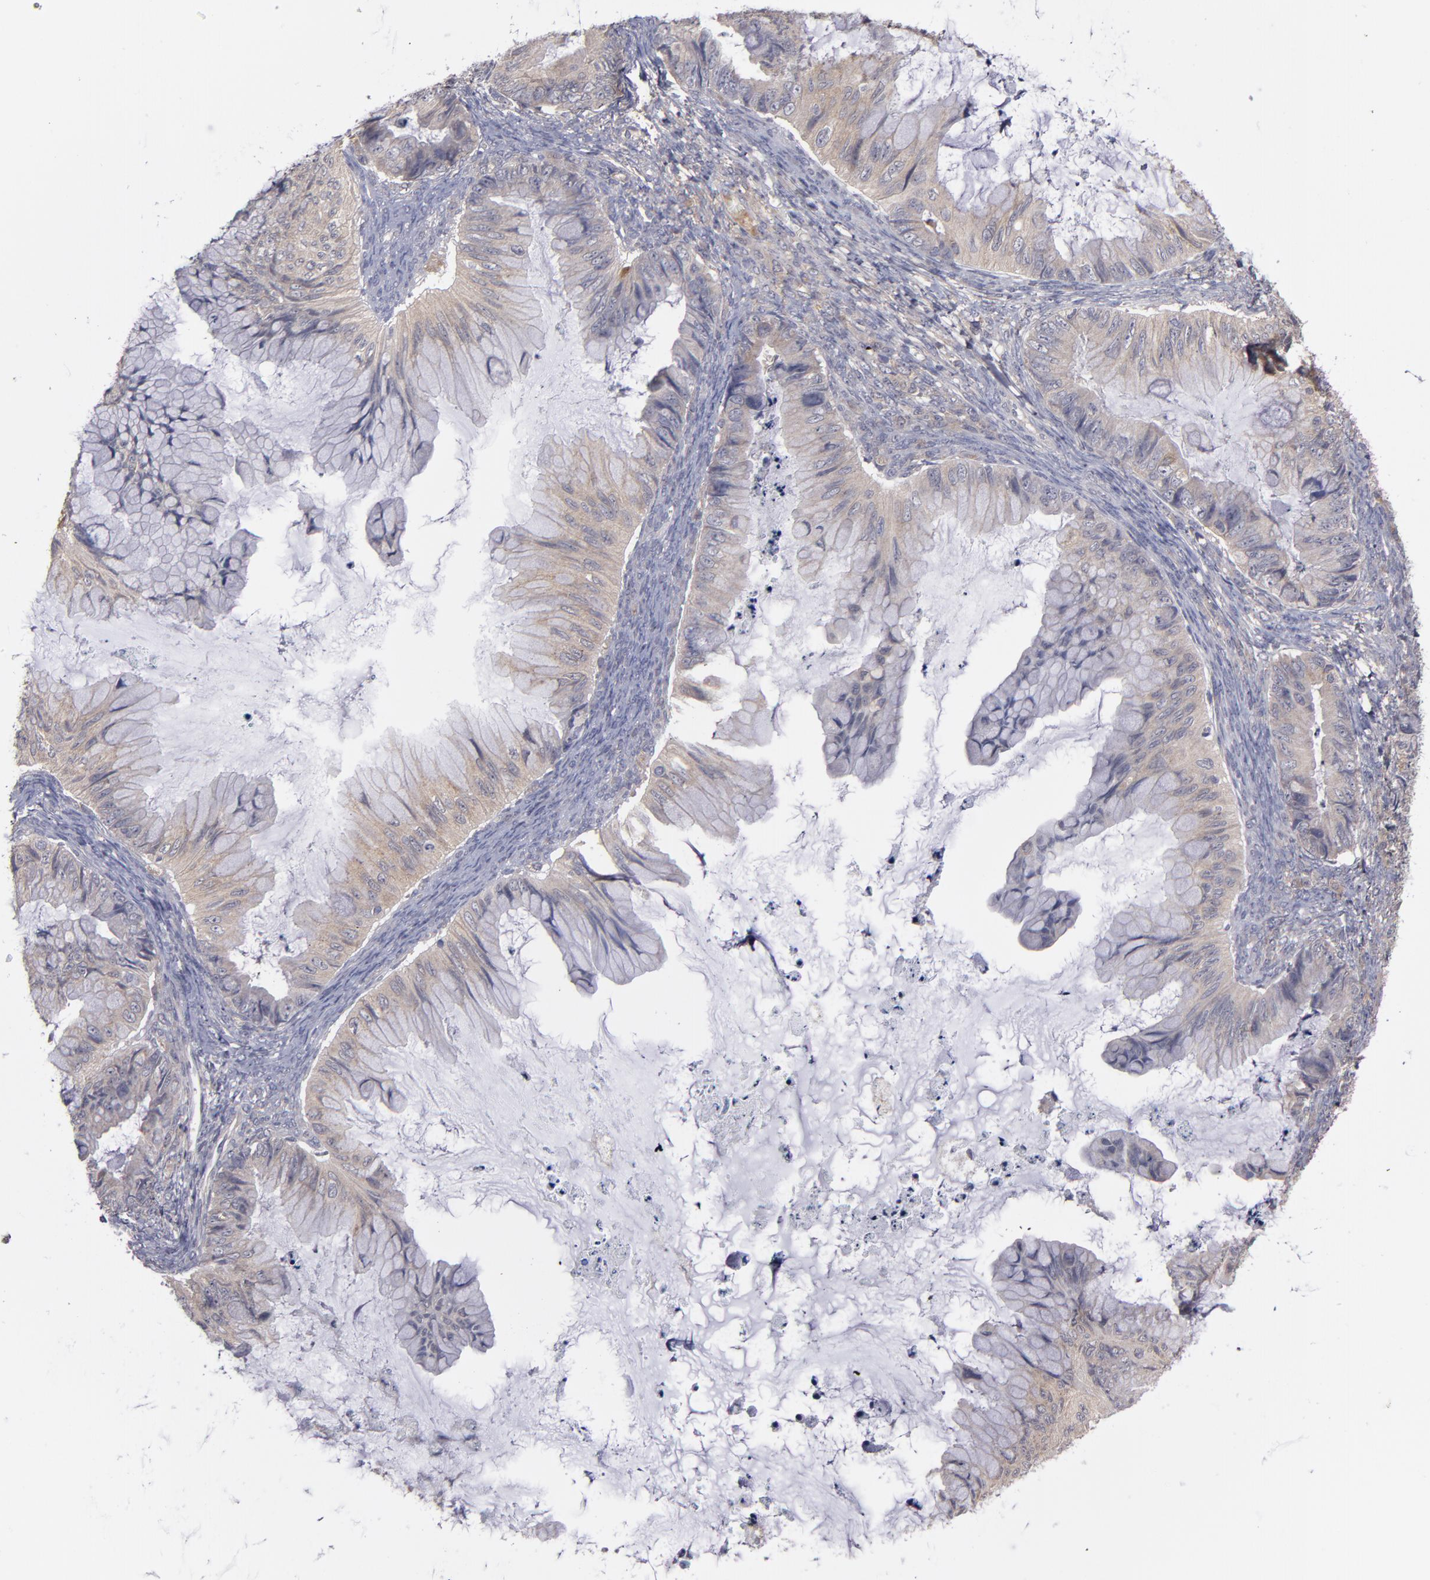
{"staining": {"intensity": "weak", "quantity": ">75%", "location": "cytoplasmic/membranous"}, "tissue": "ovarian cancer", "cell_type": "Tumor cells", "image_type": "cancer", "snomed": [{"axis": "morphology", "description": "Cystadenocarcinoma, mucinous, NOS"}, {"axis": "topography", "description": "Ovary"}], "caption": "High-magnification brightfield microscopy of ovarian cancer stained with DAB (brown) and counterstained with hematoxylin (blue). tumor cells exhibit weak cytoplasmic/membranous positivity is appreciated in approximately>75% of cells.", "gene": "MMP11", "patient": {"sex": "female", "age": 36}}